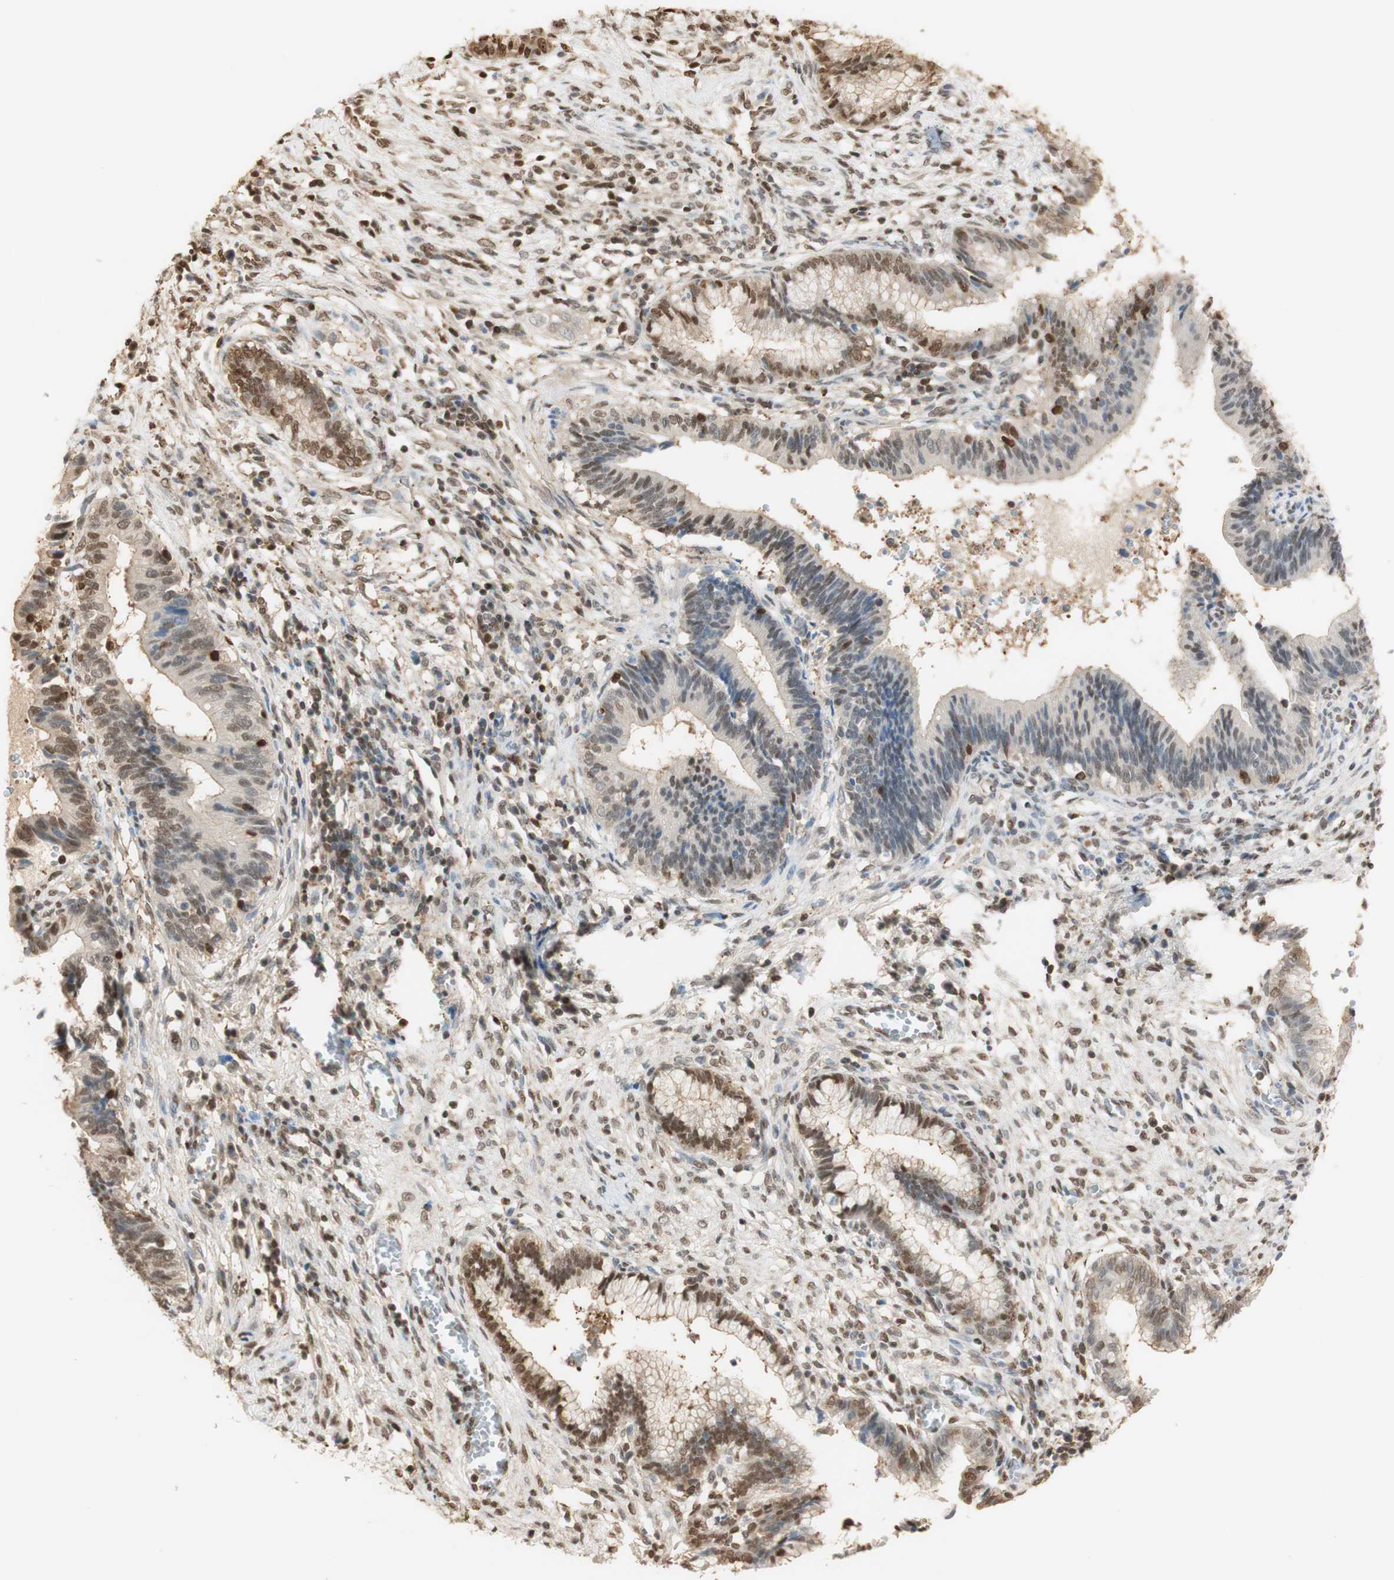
{"staining": {"intensity": "moderate", "quantity": ">75%", "location": "nuclear"}, "tissue": "cervical cancer", "cell_type": "Tumor cells", "image_type": "cancer", "snomed": [{"axis": "morphology", "description": "Adenocarcinoma, NOS"}, {"axis": "topography", "description": "Cervix"}], "caption": "There is medium levels of moderate nuclear expression in tumor cells of cervical cancer, as demonstrated by immunohistochemical staining (brown color).", "gene": "NAP1L4", "patient": {"sex": "female", "age": 44}}